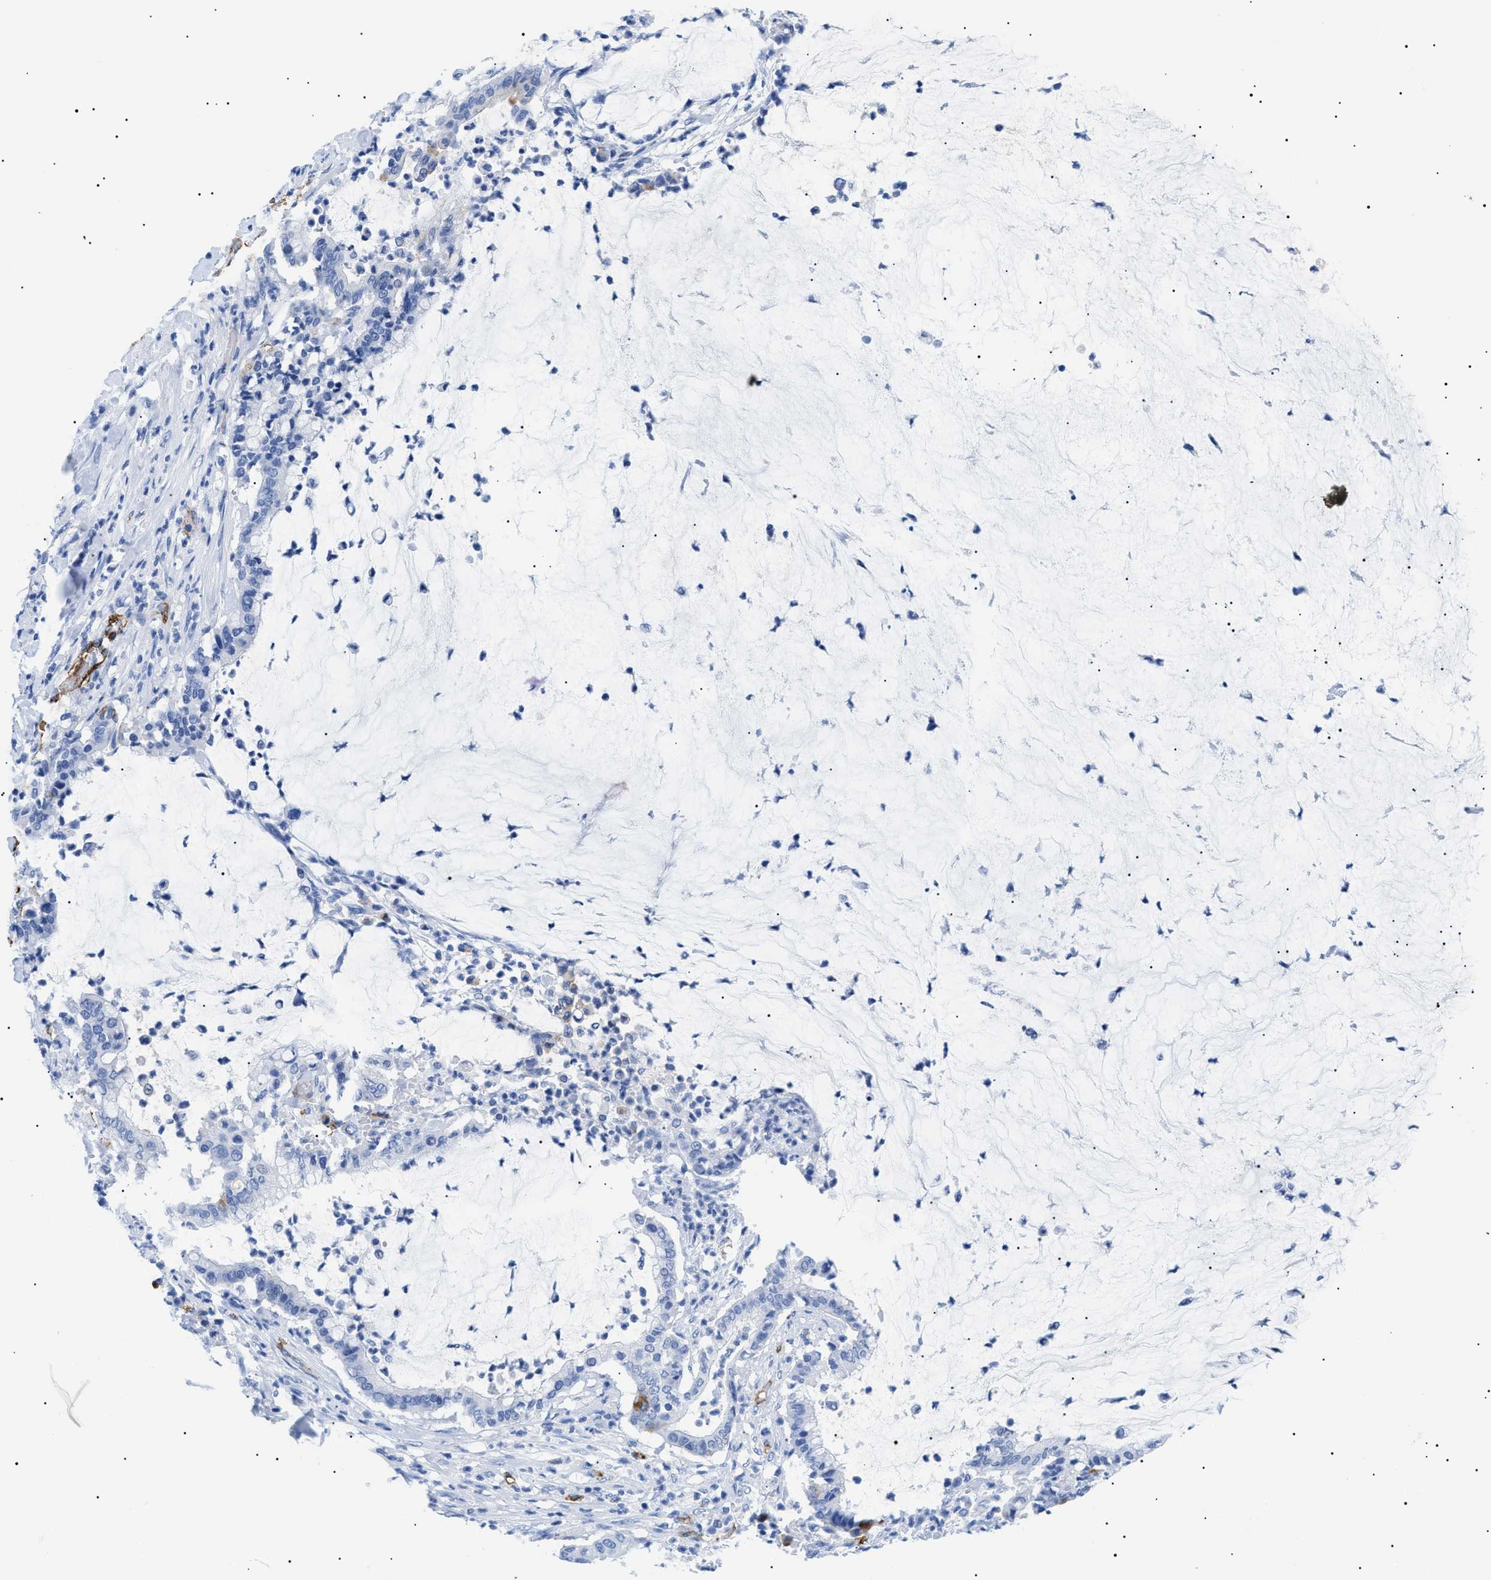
{"staining": {"intensity": "negative", "quantity": "none", "location": "none"}, "tissue": "pancreatic cancer", "cell_type": "Tumor cells", "image_type": "cancer", "snomed": [{"axis": "morphology", "description": "Adenocarcinoma, NOS"}, {"axis": "topography", "description": "Pancreas"}], "caption": "Photomicrograph shows no protein expression in tumor cells of pancreatic adenocarcinoma tissue. (Brightfield microscopy of DAB immunohistochemistry at high magnification).", "gene": "PODXL", "patient": {"sex": "male", "age": 41}}